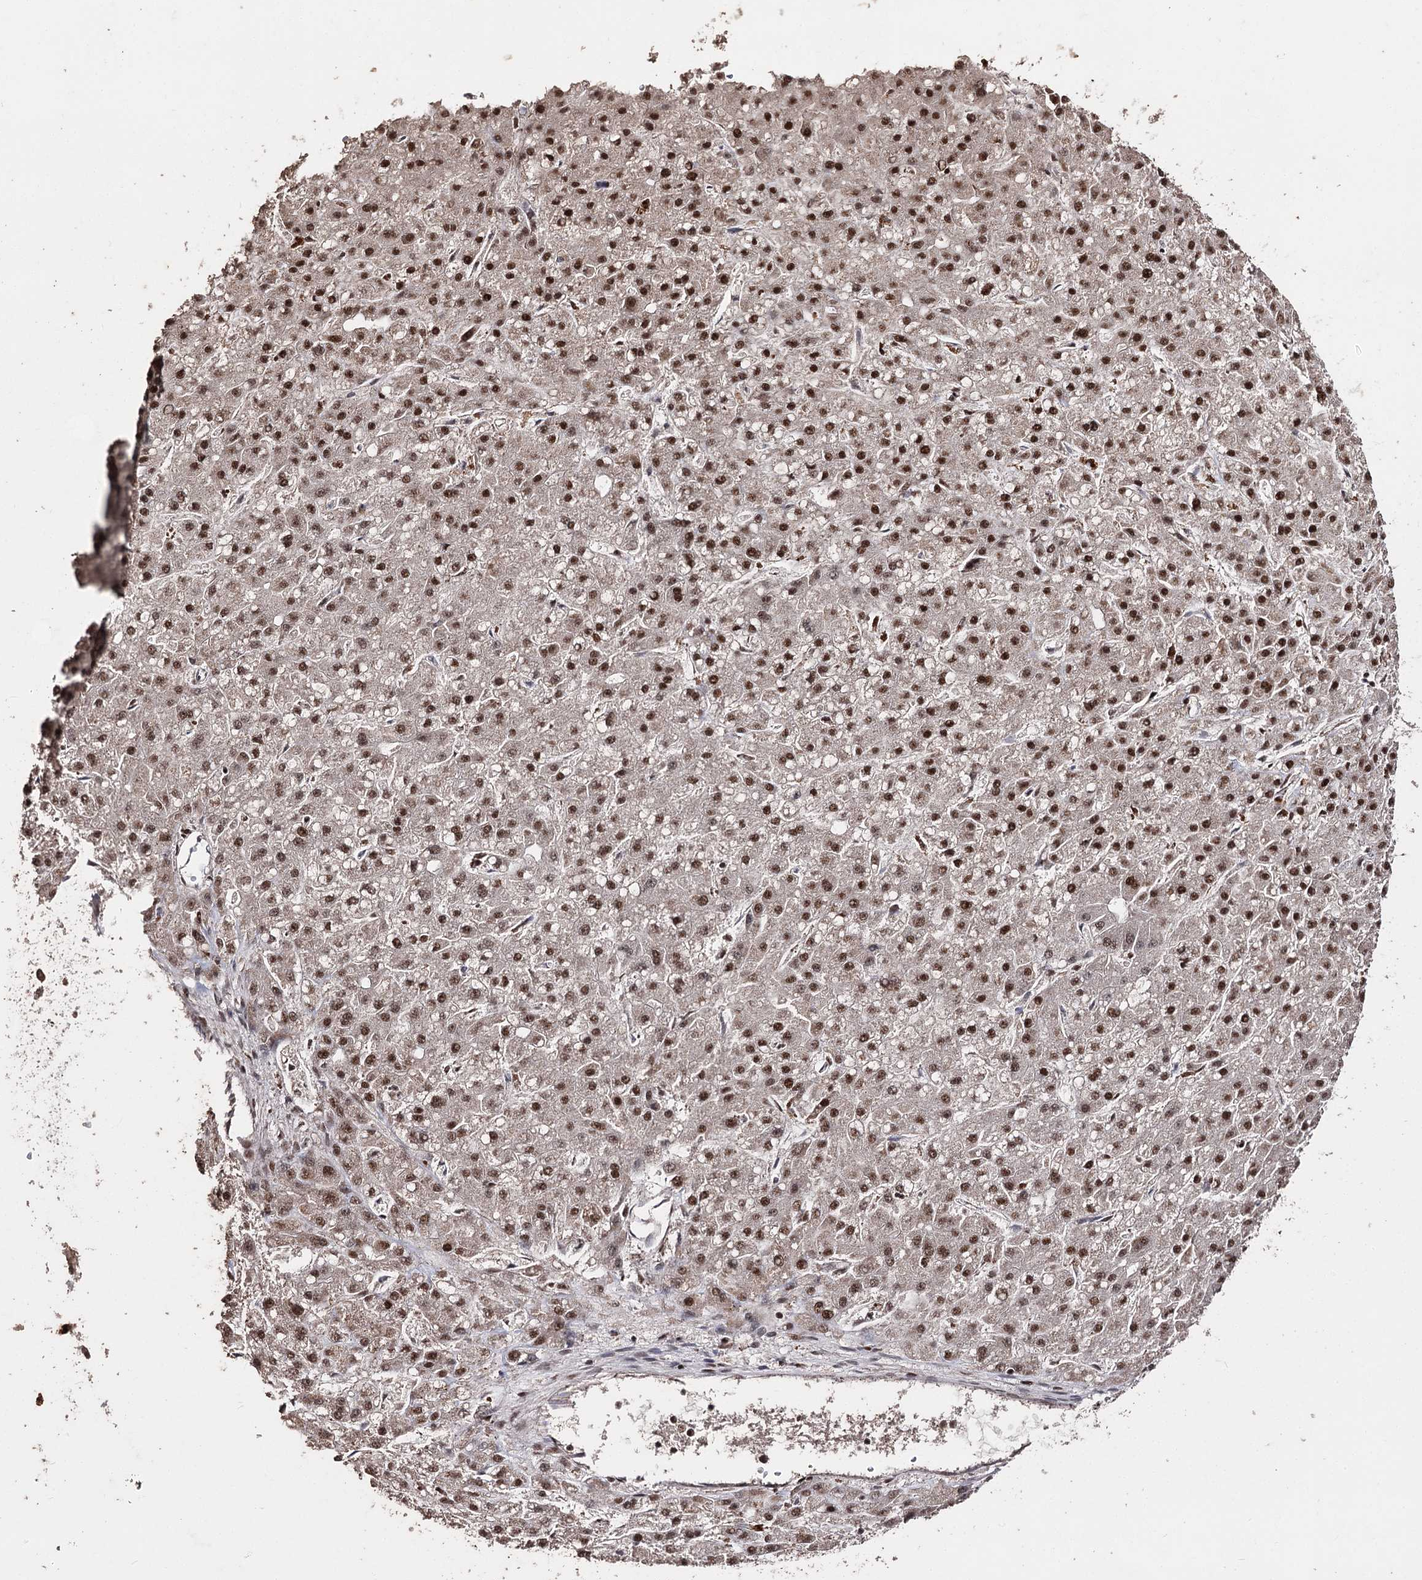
{"staining": {"intensity": "moderate", "quantity": ">75%", "location": "nuclear"}, "tissue": "liver cancer", "cell_type": "Tumor cells", "image_type": "cancer", "snomed": [{"axis": "morphology", "description": "Carcinoma, Hepatocellular, NOS"}, {"axis": "topography", "description": "Liver"}], "caption": "Liver hepatocellular carcinoma stained for a protein reveals moderate nuclear positivity in tumor cells. Using DAB (3,3'-diaminobenzidine) (brown) and hematoxylin (blue) stains, captured at high magnification using brightfield microscopy.", "gene": "U2SURP", "patient": {"sex": "male", "age": 67}}